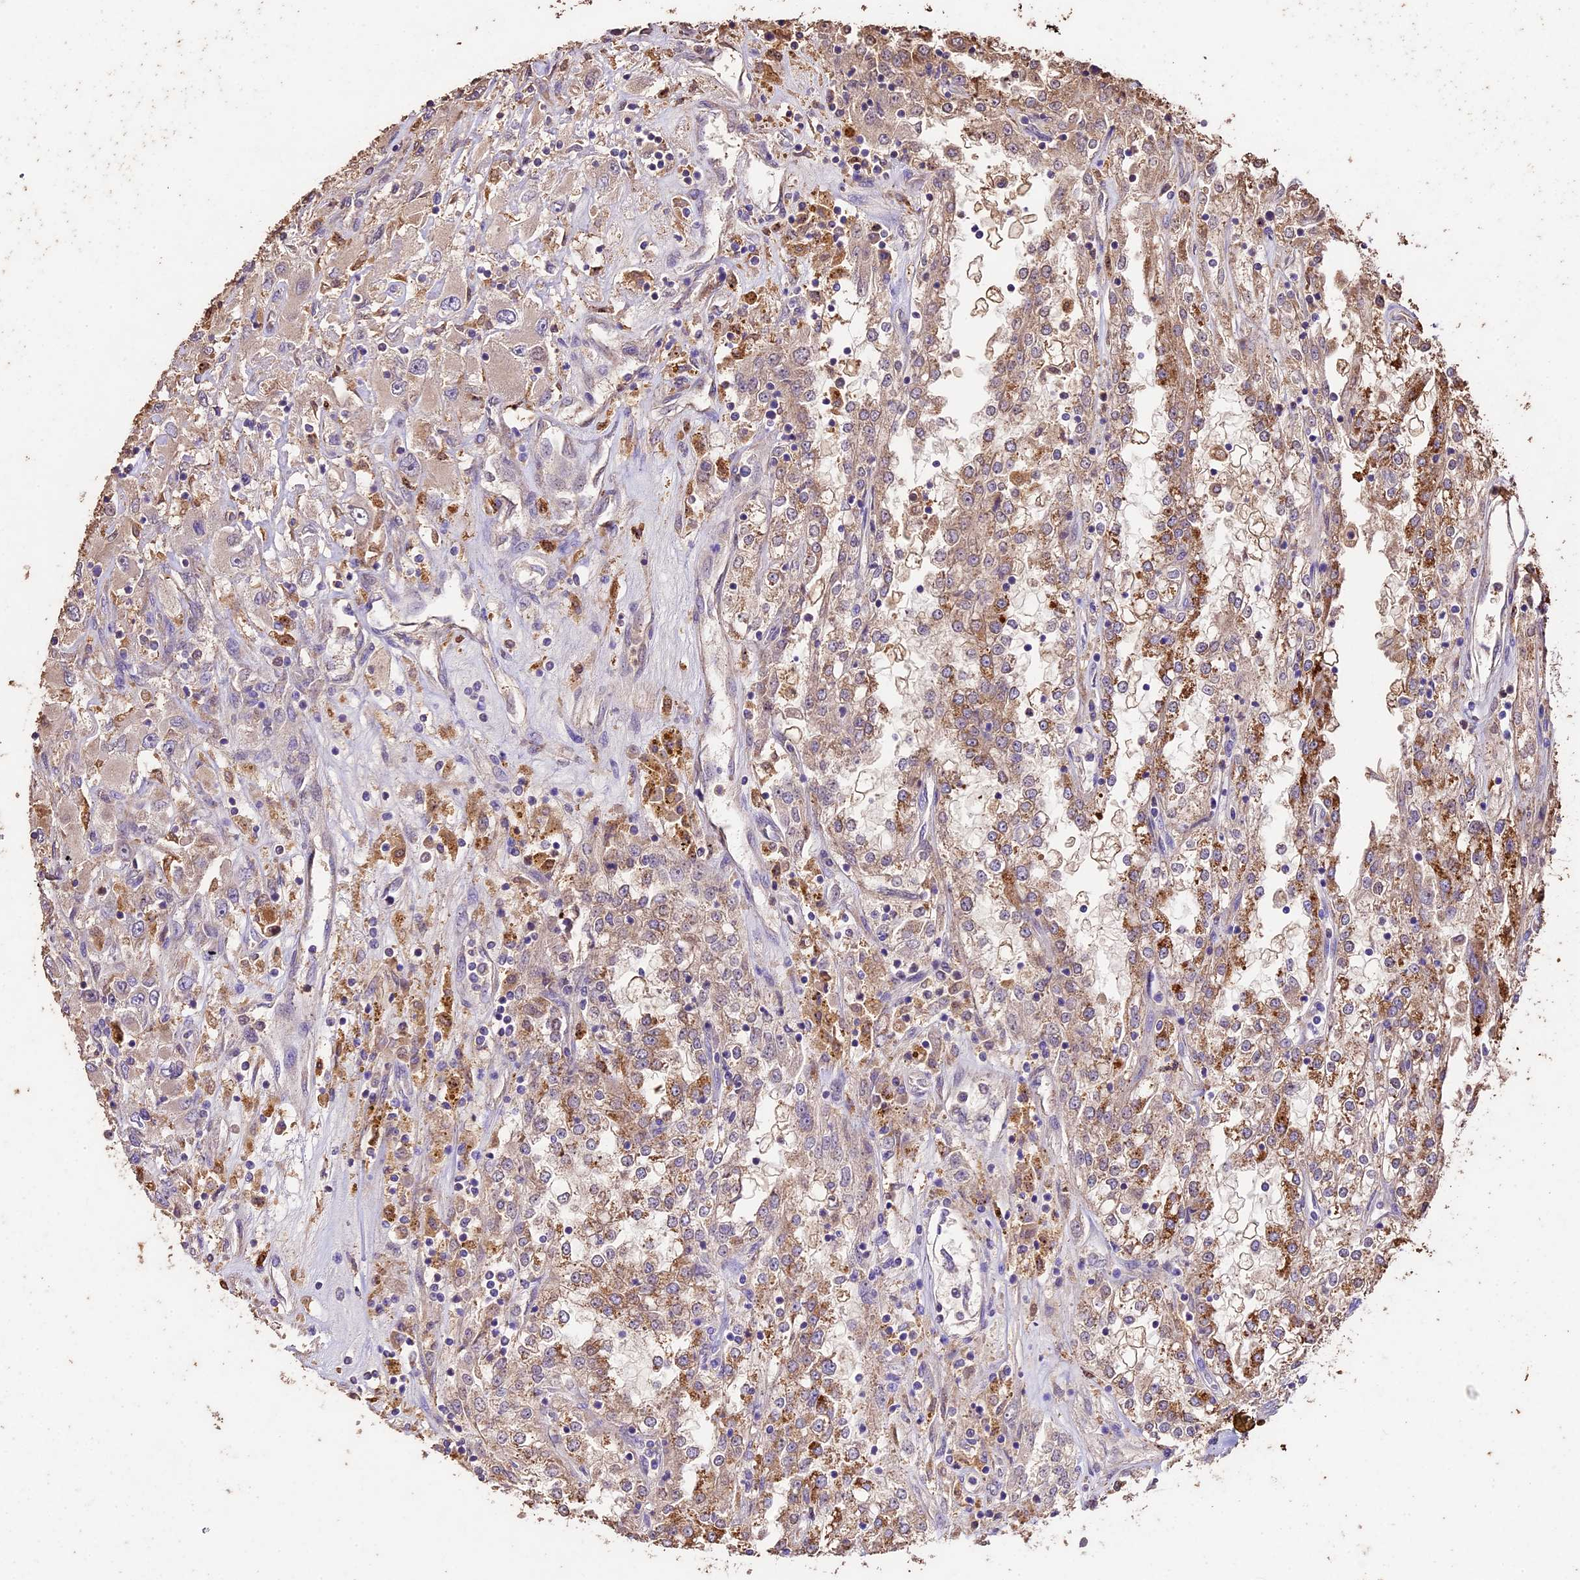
{"staining": {"intensity": "moderate", "quantity": ">75%", "location": "cytoplasmic/membranous"}, "tissue": "renal cancer", "cell_type": "Tumor cells", "image_type": "cancer", "snomed": [{"axis": "morphology", "description": "Adenocarcinoma, NOS"}, {"axis": "topography", "description": "Kidney"}], "caption": "A photomicrograph of renal cancer (adenocarcinoma) stained for a protein exhibits moderate cytoplasmic/membranous brown staining in tumor cells.", "gene": "CRLF1", "patient": {"sex": "female", "age": 52}}